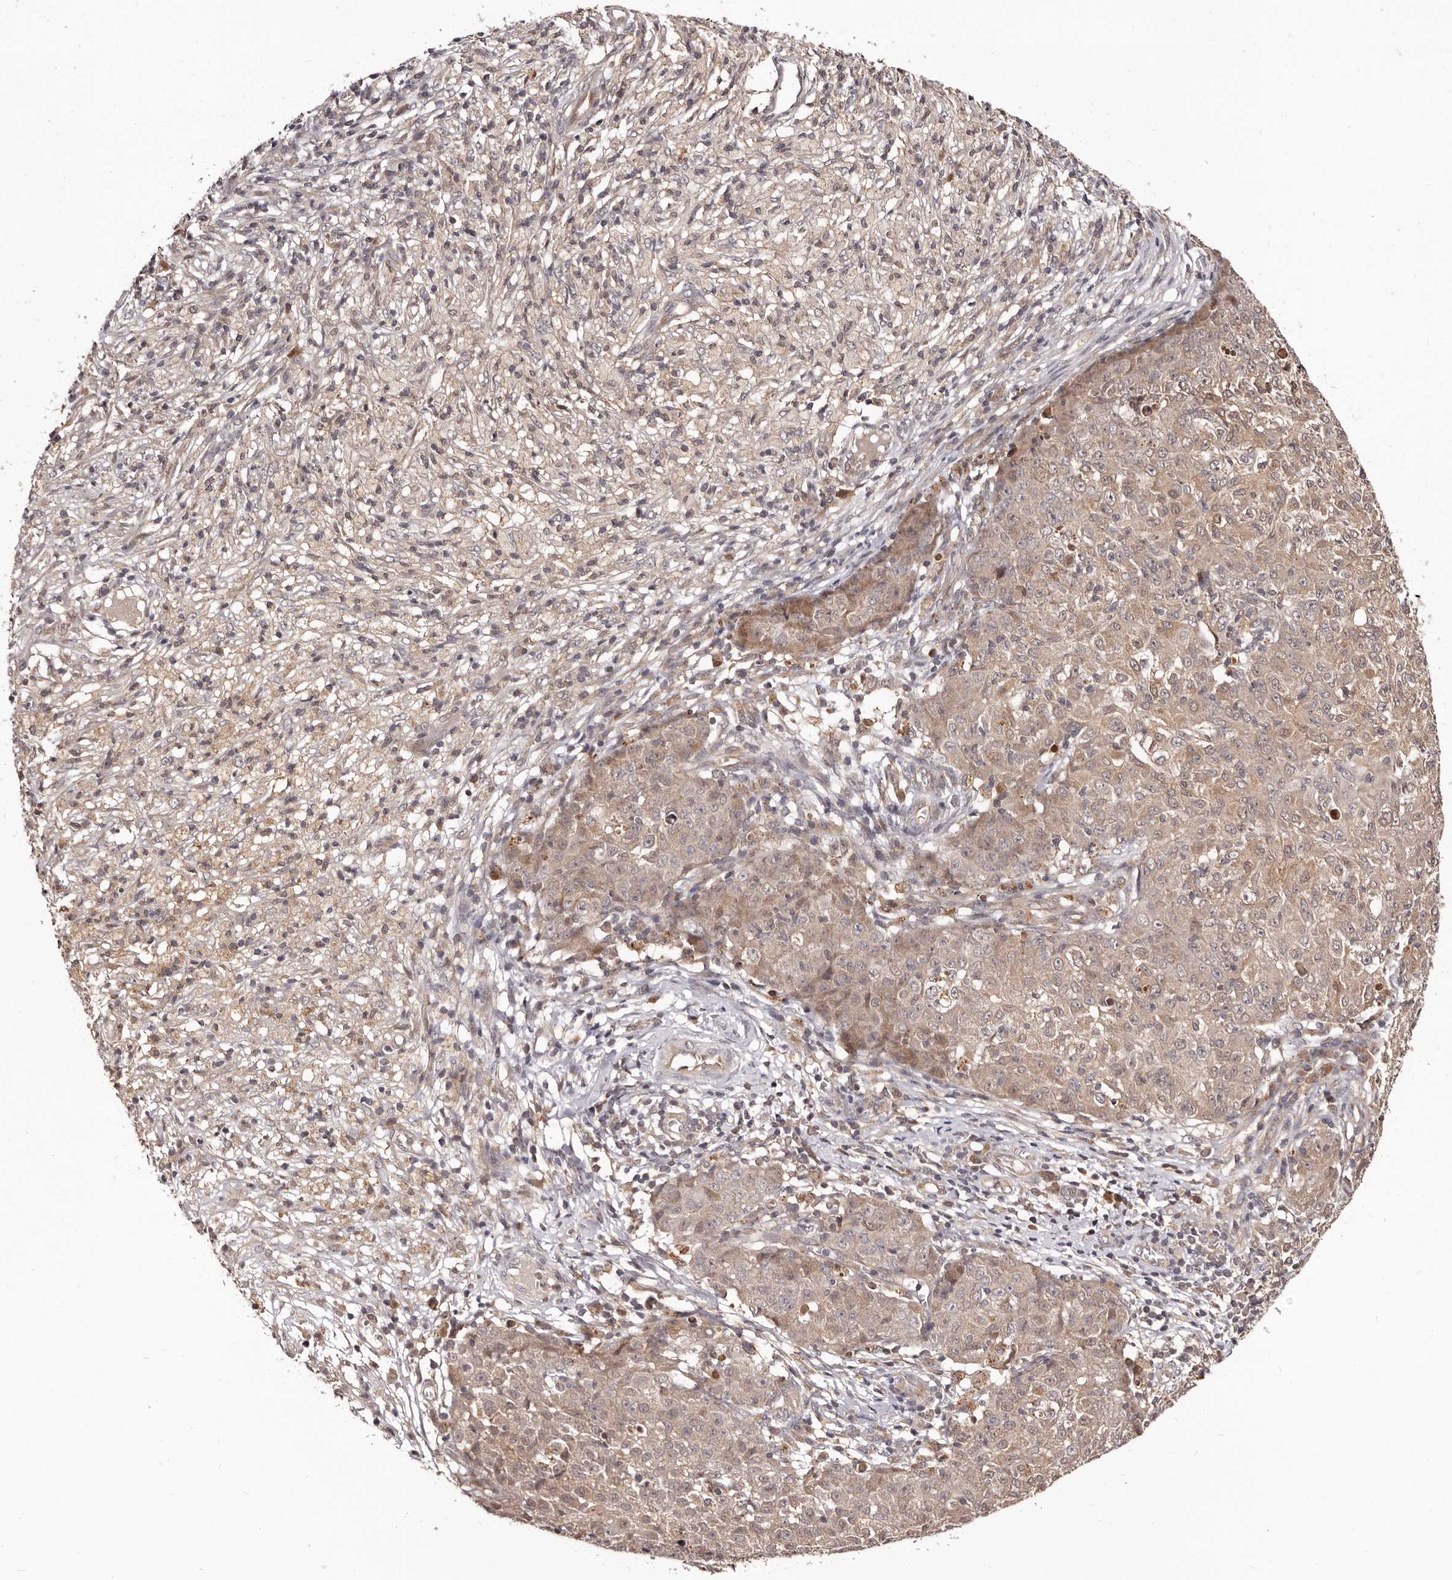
{"staining": {"intensity": "weak", "quantity": ">75%", "location": "cytoplasmic/membranous"}, "tissue": "ovarian cancer", "cell_type": "Tumor cells", "image_type": "cancer", "snomed": [{"axis": "morphology", "description": "Carcinoma, endometroid"}, {"axis": "topography", "description": "Ovary"}], "caption": "Immunohistochemical staining of human ovarian cancer (endometroid carcinoma) exhibits low levels of weak cytoplasmic/membranous staining in approximately >75% of tumor cells.", "gene": "MDP1", "patient": {"sex": "female", "age": 42}}